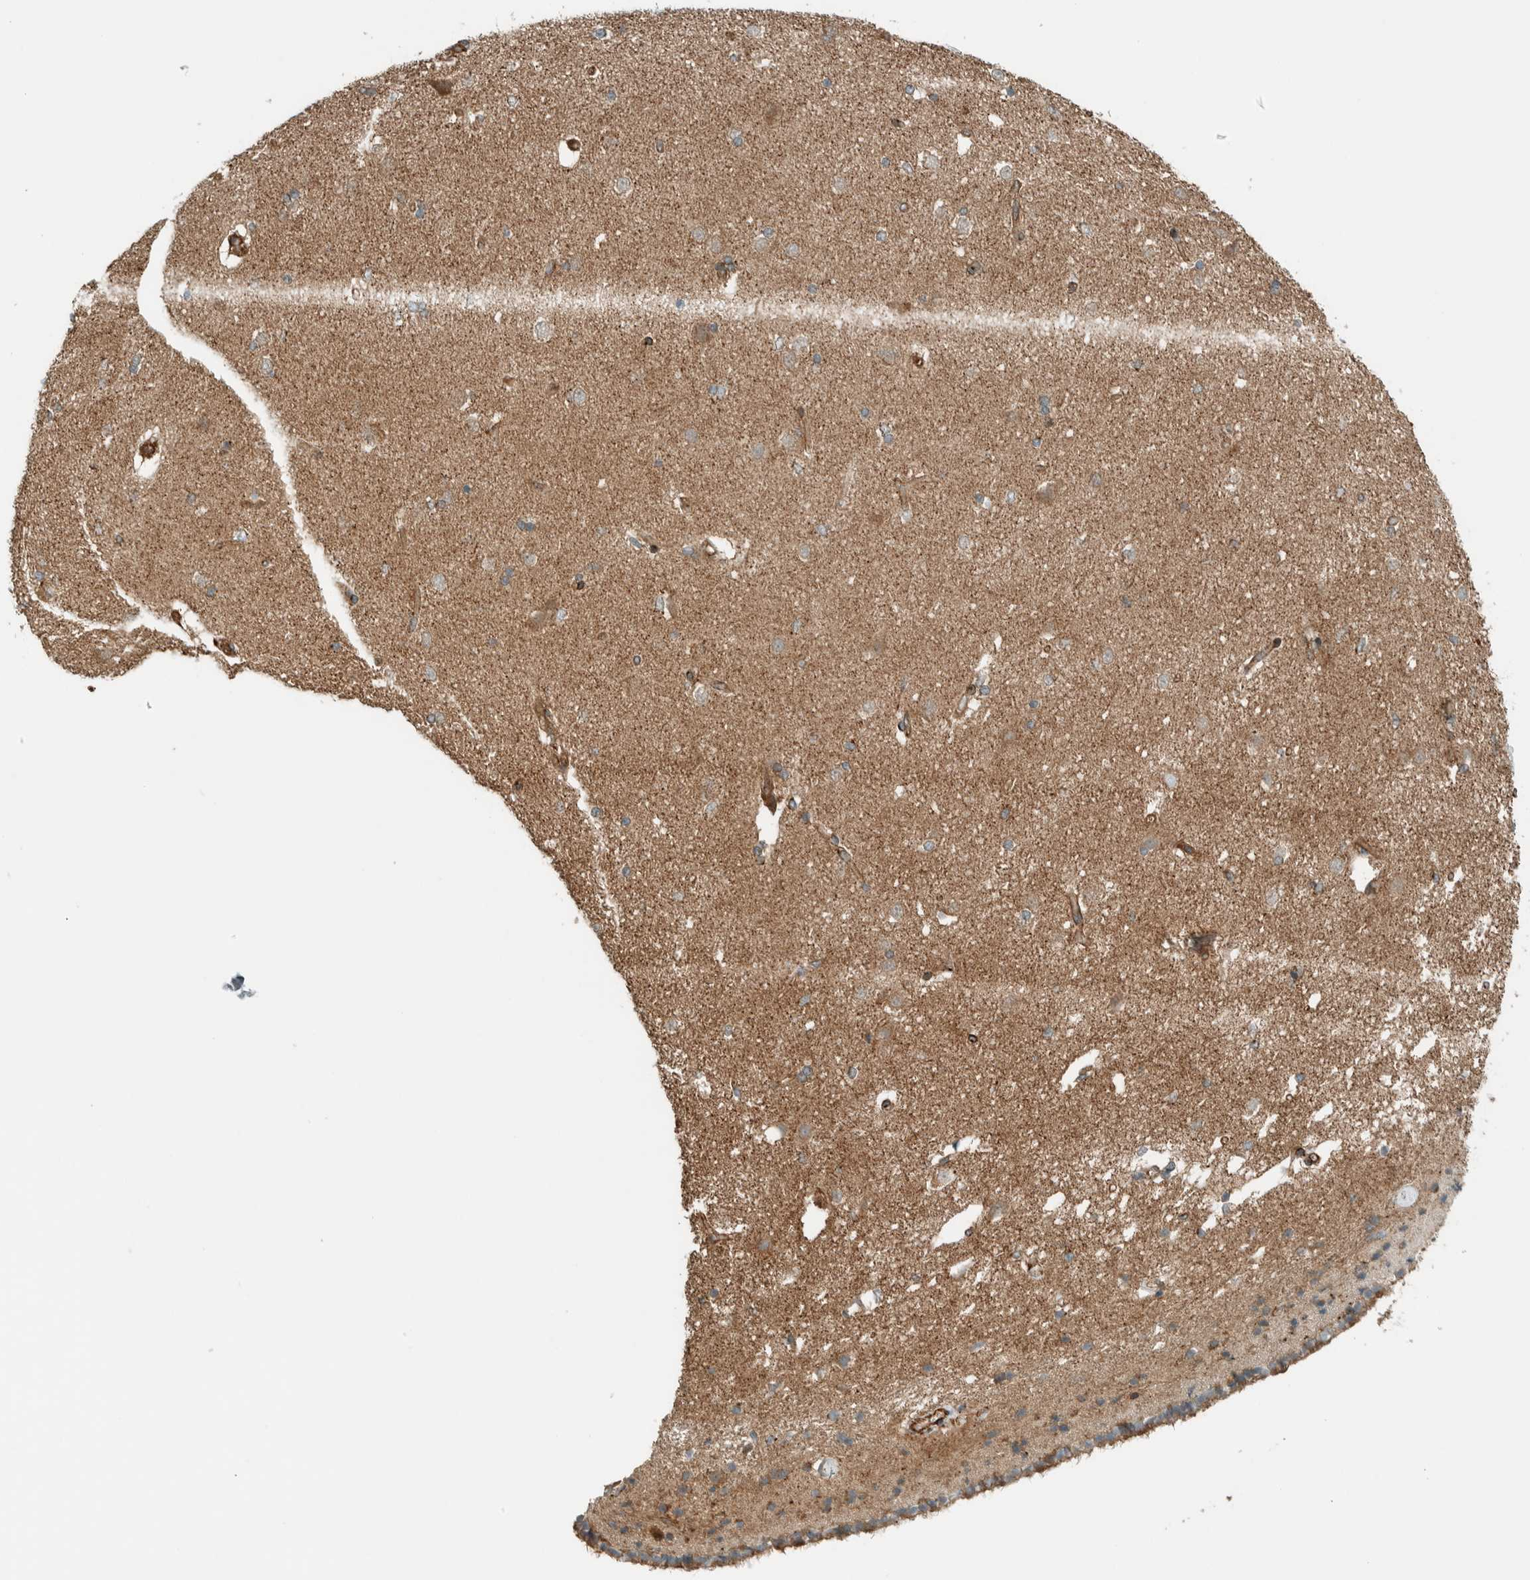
{"staining": {"intensity": "weak", "quantity": "<25%", "location": "cytoplasmic/membranous"}, "tissue": "caudate", "cell_type": "Glial cells", "image_type": "normal", "snomed": [{"axis": "morphology", "description": "Normal tissue, NOS"}, {"axis": "topography", "description": "Lateral ventricle wall"}], "caption": "The image displays no staining of glial cells in normal caudate.", "gene": "EXOC7", "patient": {"sex": "female", "age": 19}}